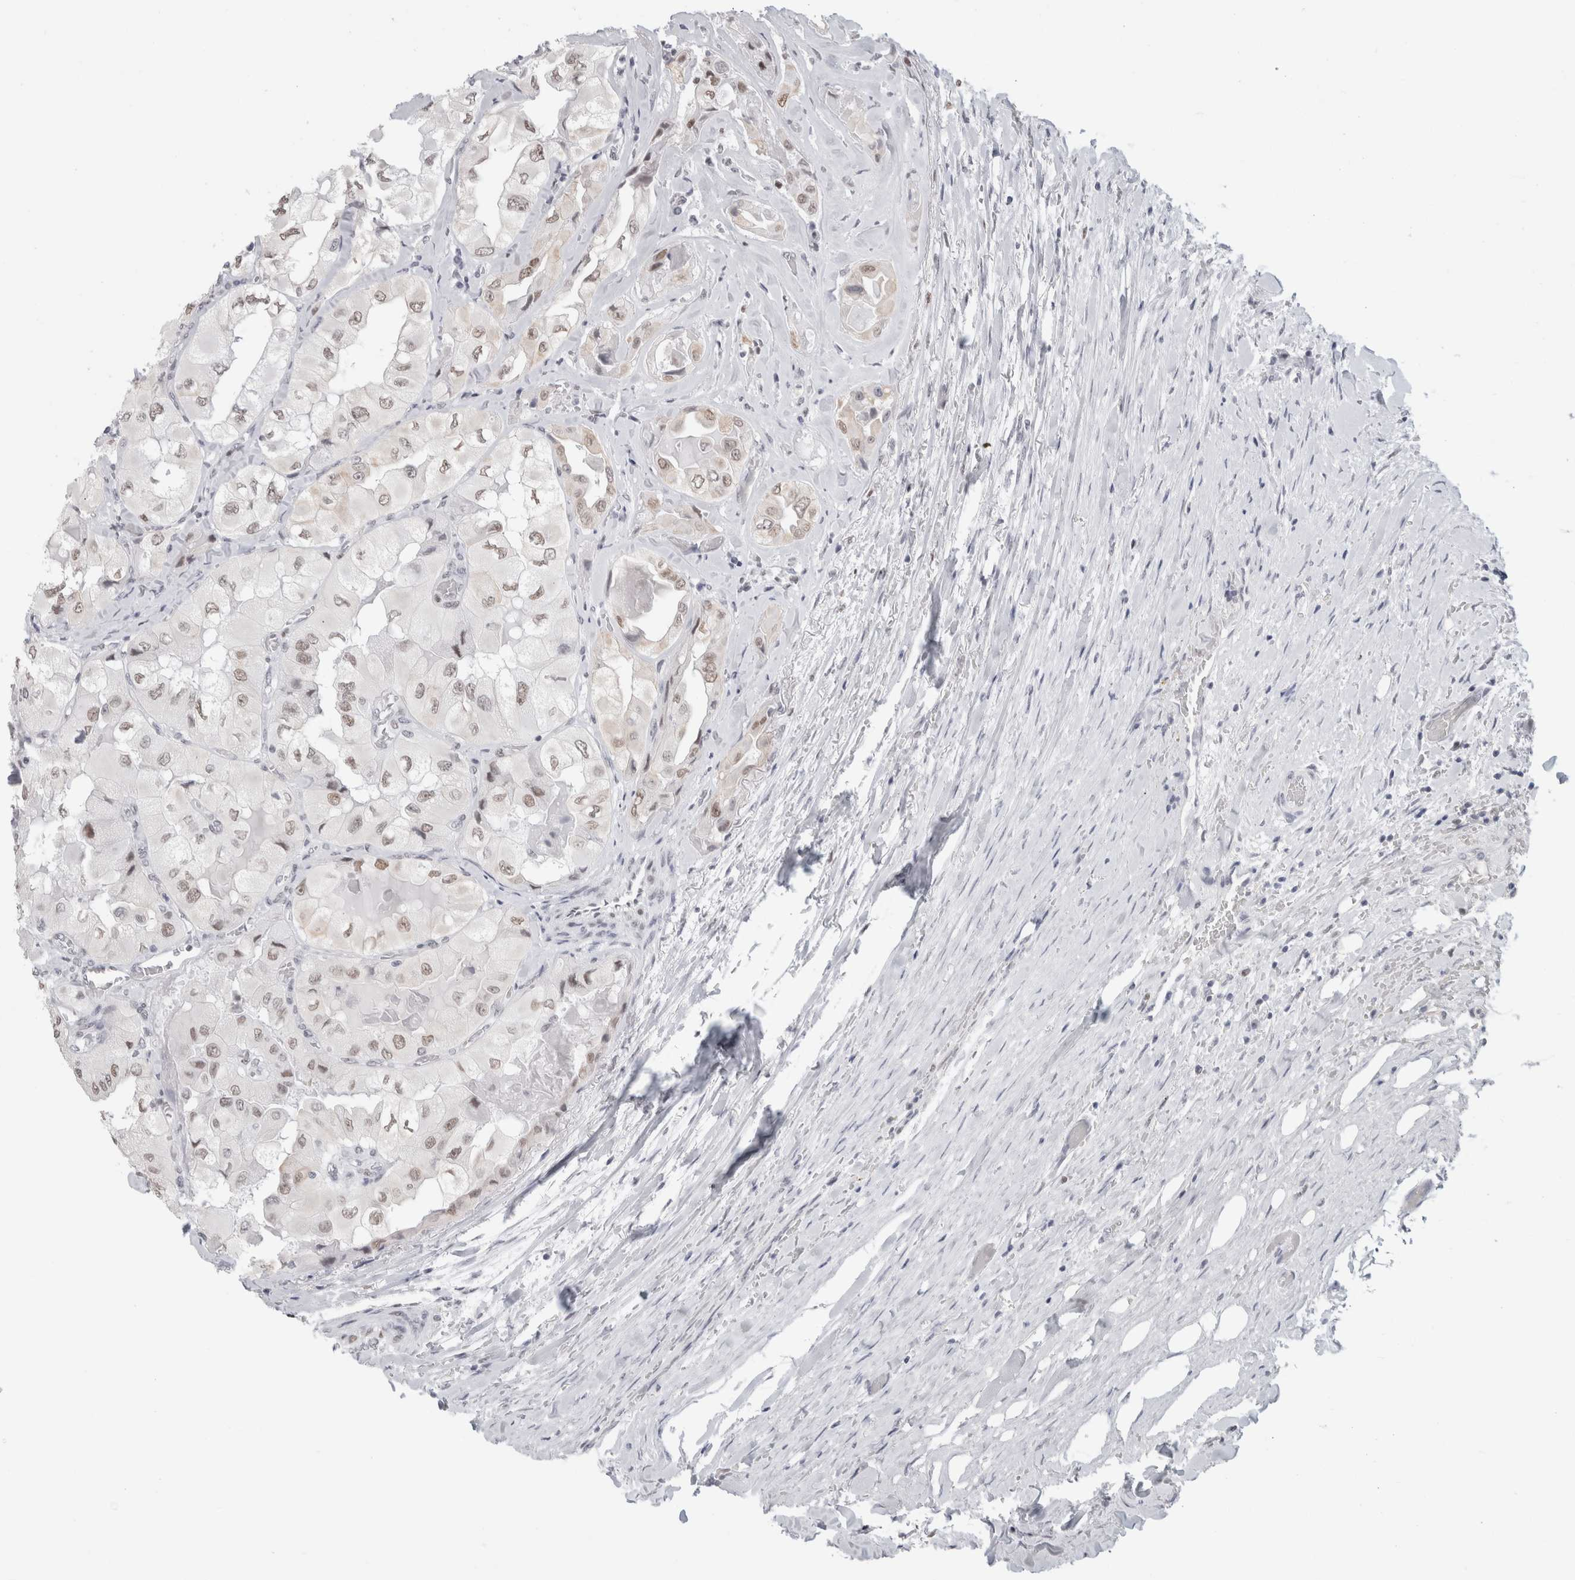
{"staining": {"intensity": "weak", "quantity": ">75%", "location": "nuclear"}, "tissue": "thyroid cancer", "cell_type": "Tumor cells", "image_type": "cancer", "snomed": [{"axis": "morphology", "description": "Papillary adenocarcinoma, NOS"}, {"axis": "topography", "description": "Thyroid gland"}], "caption": "IHC photomicrograph of human papillary adenocarcinoma (thyroid) stained for a protein (brown), which shows low levels of weak nuclear staining in approximately >75% of tumor cells.", "gene": "SMARCC1", "patient": {"sex": "female", "age": 59}}